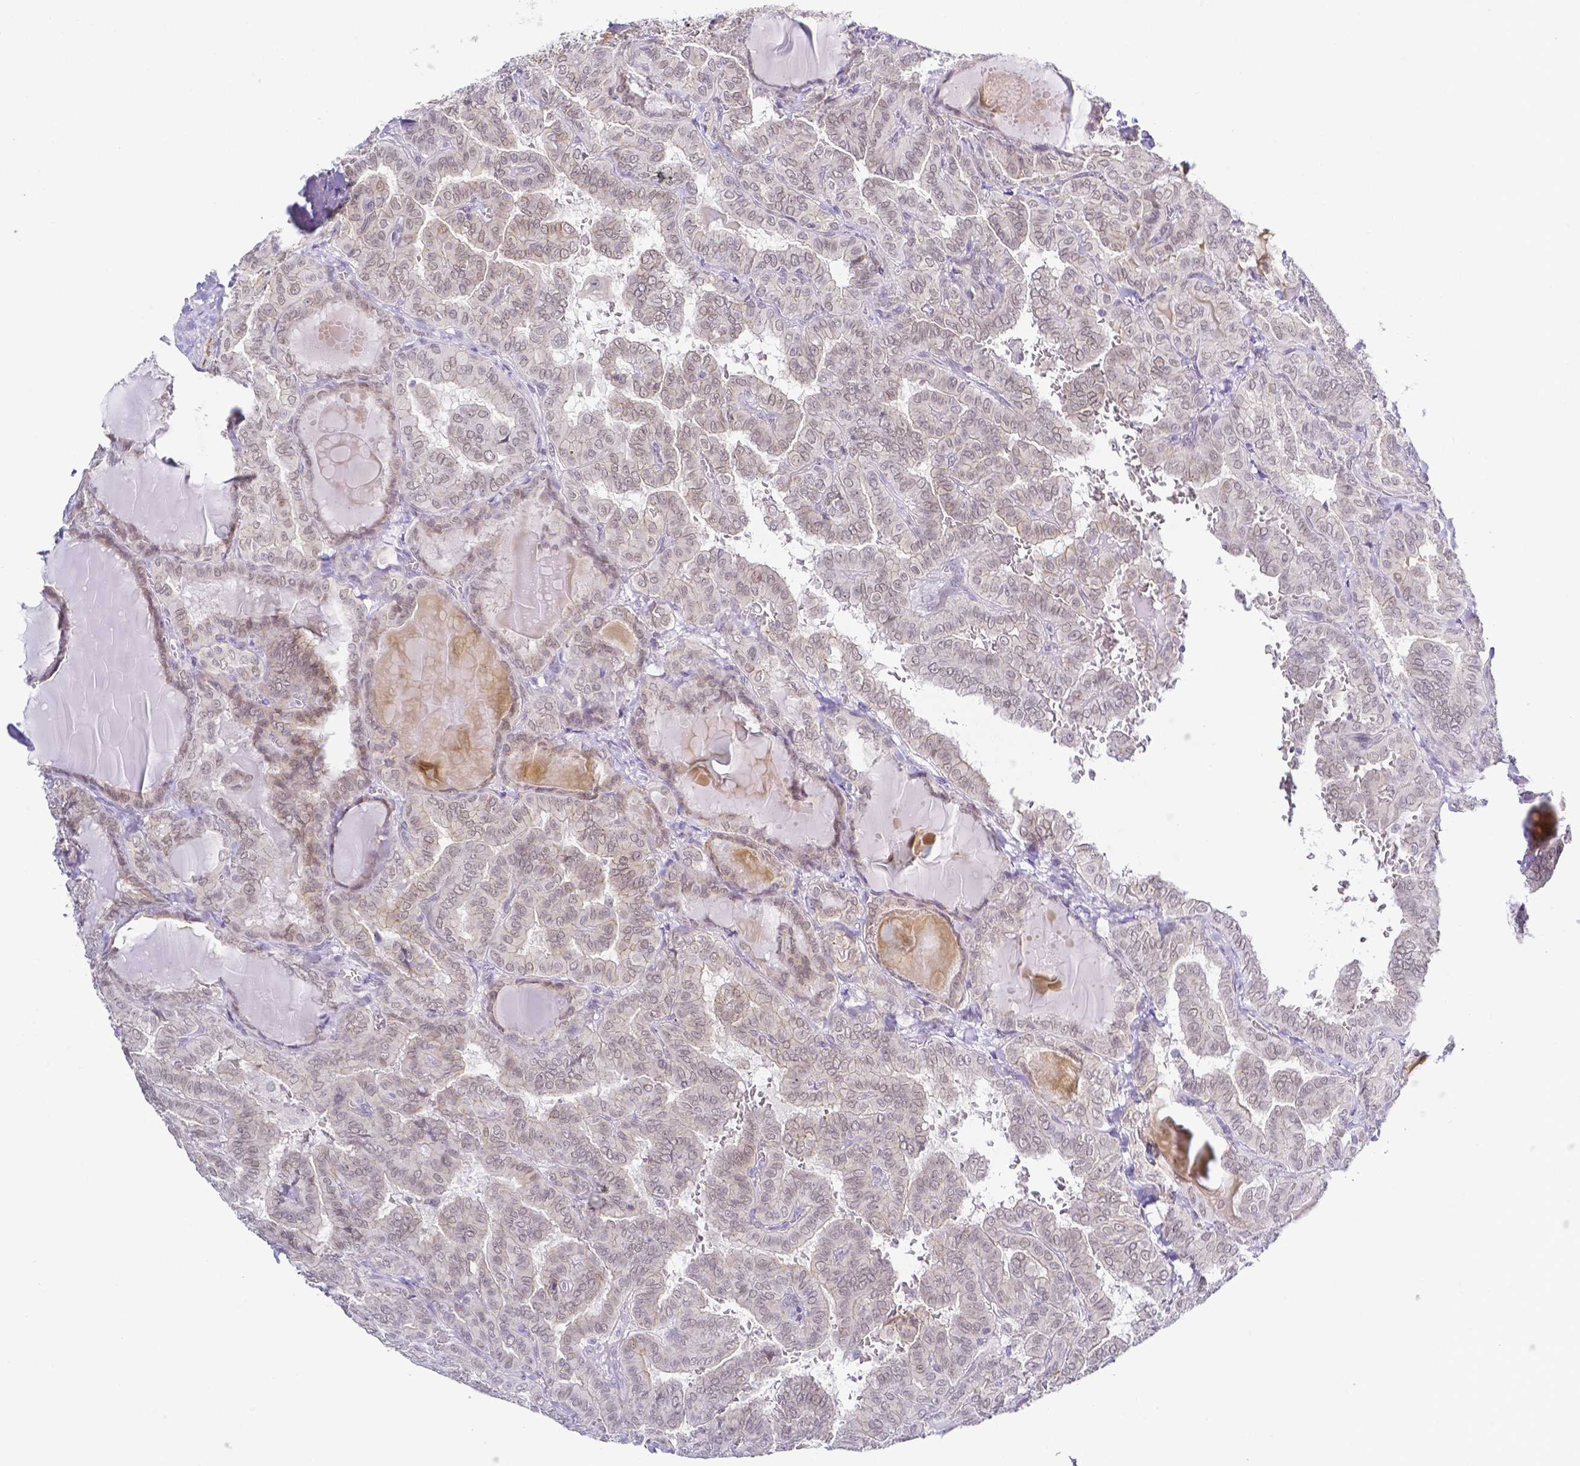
{"staining": {"intensity": "weak", "quantity": ">75%", "location": "nuclear"}, "tissue": "thyroid cancer", "cell_type": "Tumor cells", "image_type": "cancer", "snomed": [{"axis": "morphology", "description": "Papillary adenocarcinoma, NOS"}, {"axis": "topography", "description": "Thyroid gland"}], "caption": "Thyroid cancer (papillary adenocarcinoma) stained with IHC displays weak nuclear expression in about >75% of tumor cells.", "gene": "FAM83G", "patient": {"sex": "female", "age": 46}}